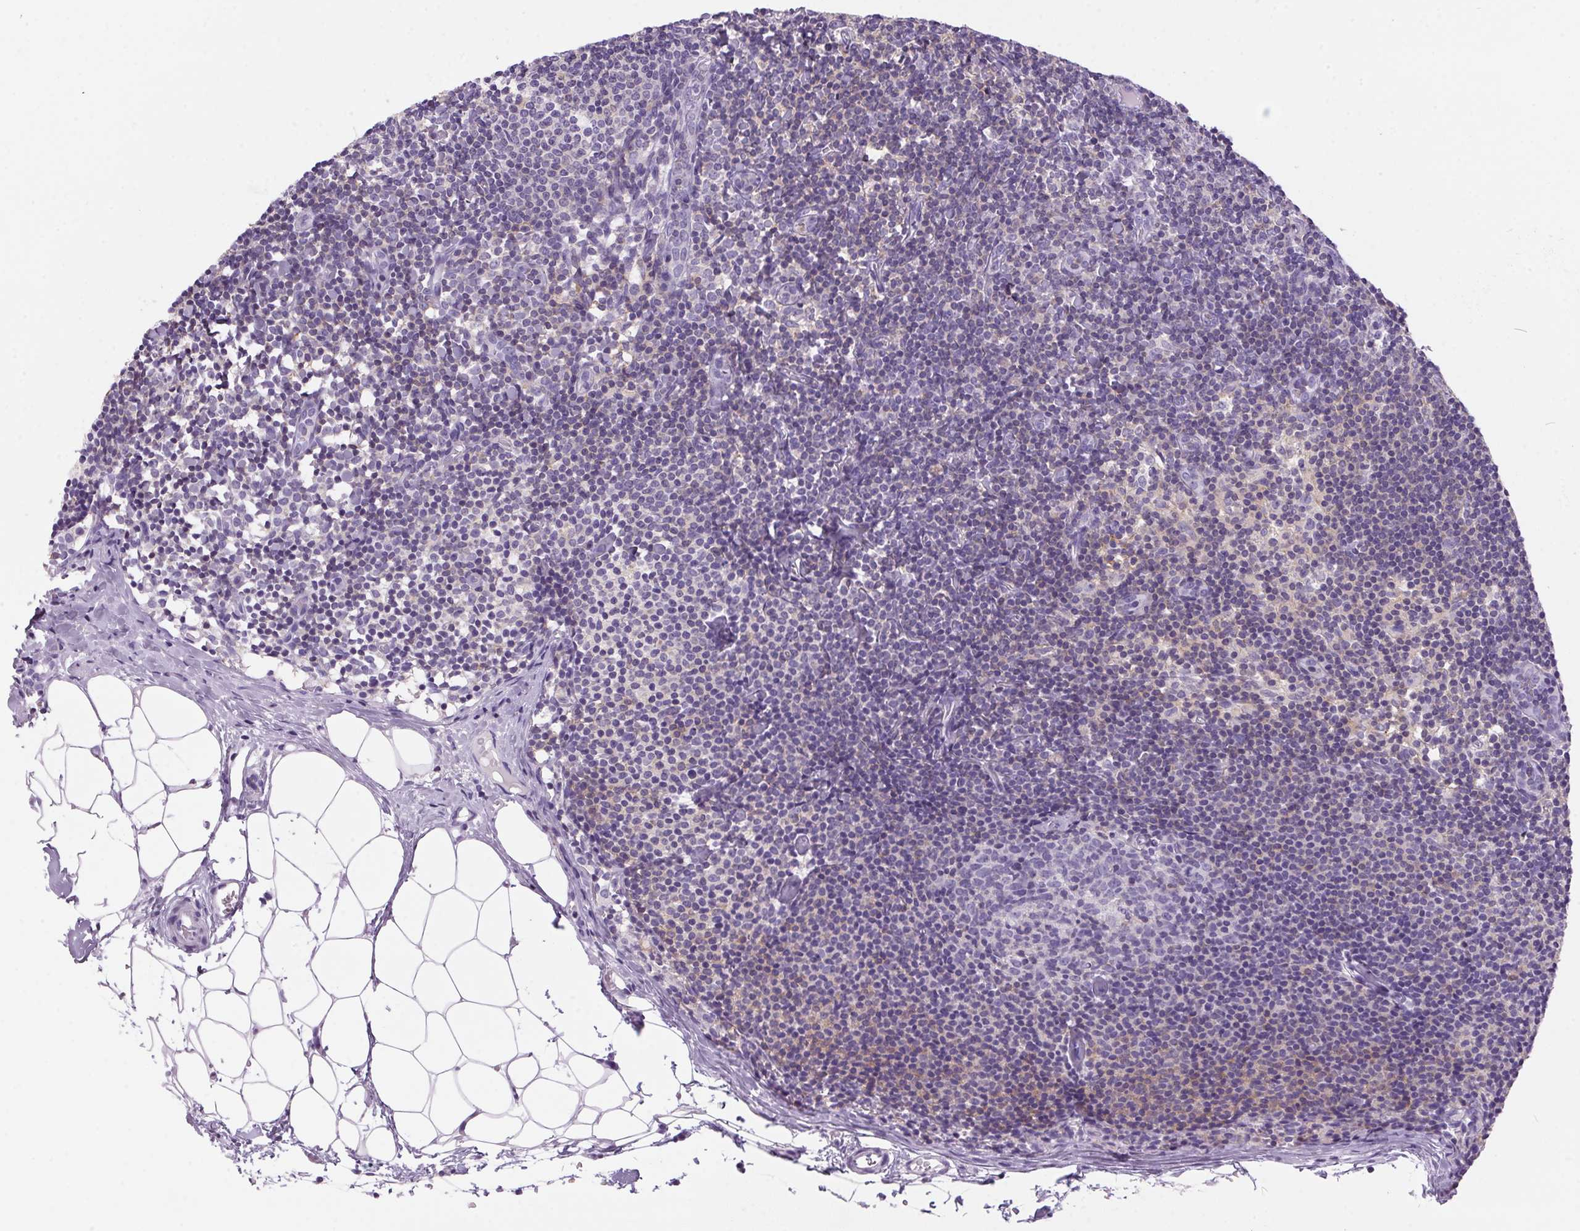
{"staining": {"intensity": "negative", "quantity": "none", "location": "none"}, "tissue": "lymph node", "cell_type": "Germinal center cells", "image_type": "normal", "snomed": [{"axis": "morphology", "description": "Normal tissue, NOS"}, {"axis": "topography", "description": "Lymph node"}], "caption": "IHC image of unremarkable lymph node stained for a protein (brown), which reveals no expression in germinal center cells.", "gene": "S100A2", "patient": {"sex": "female", "age": 41}}